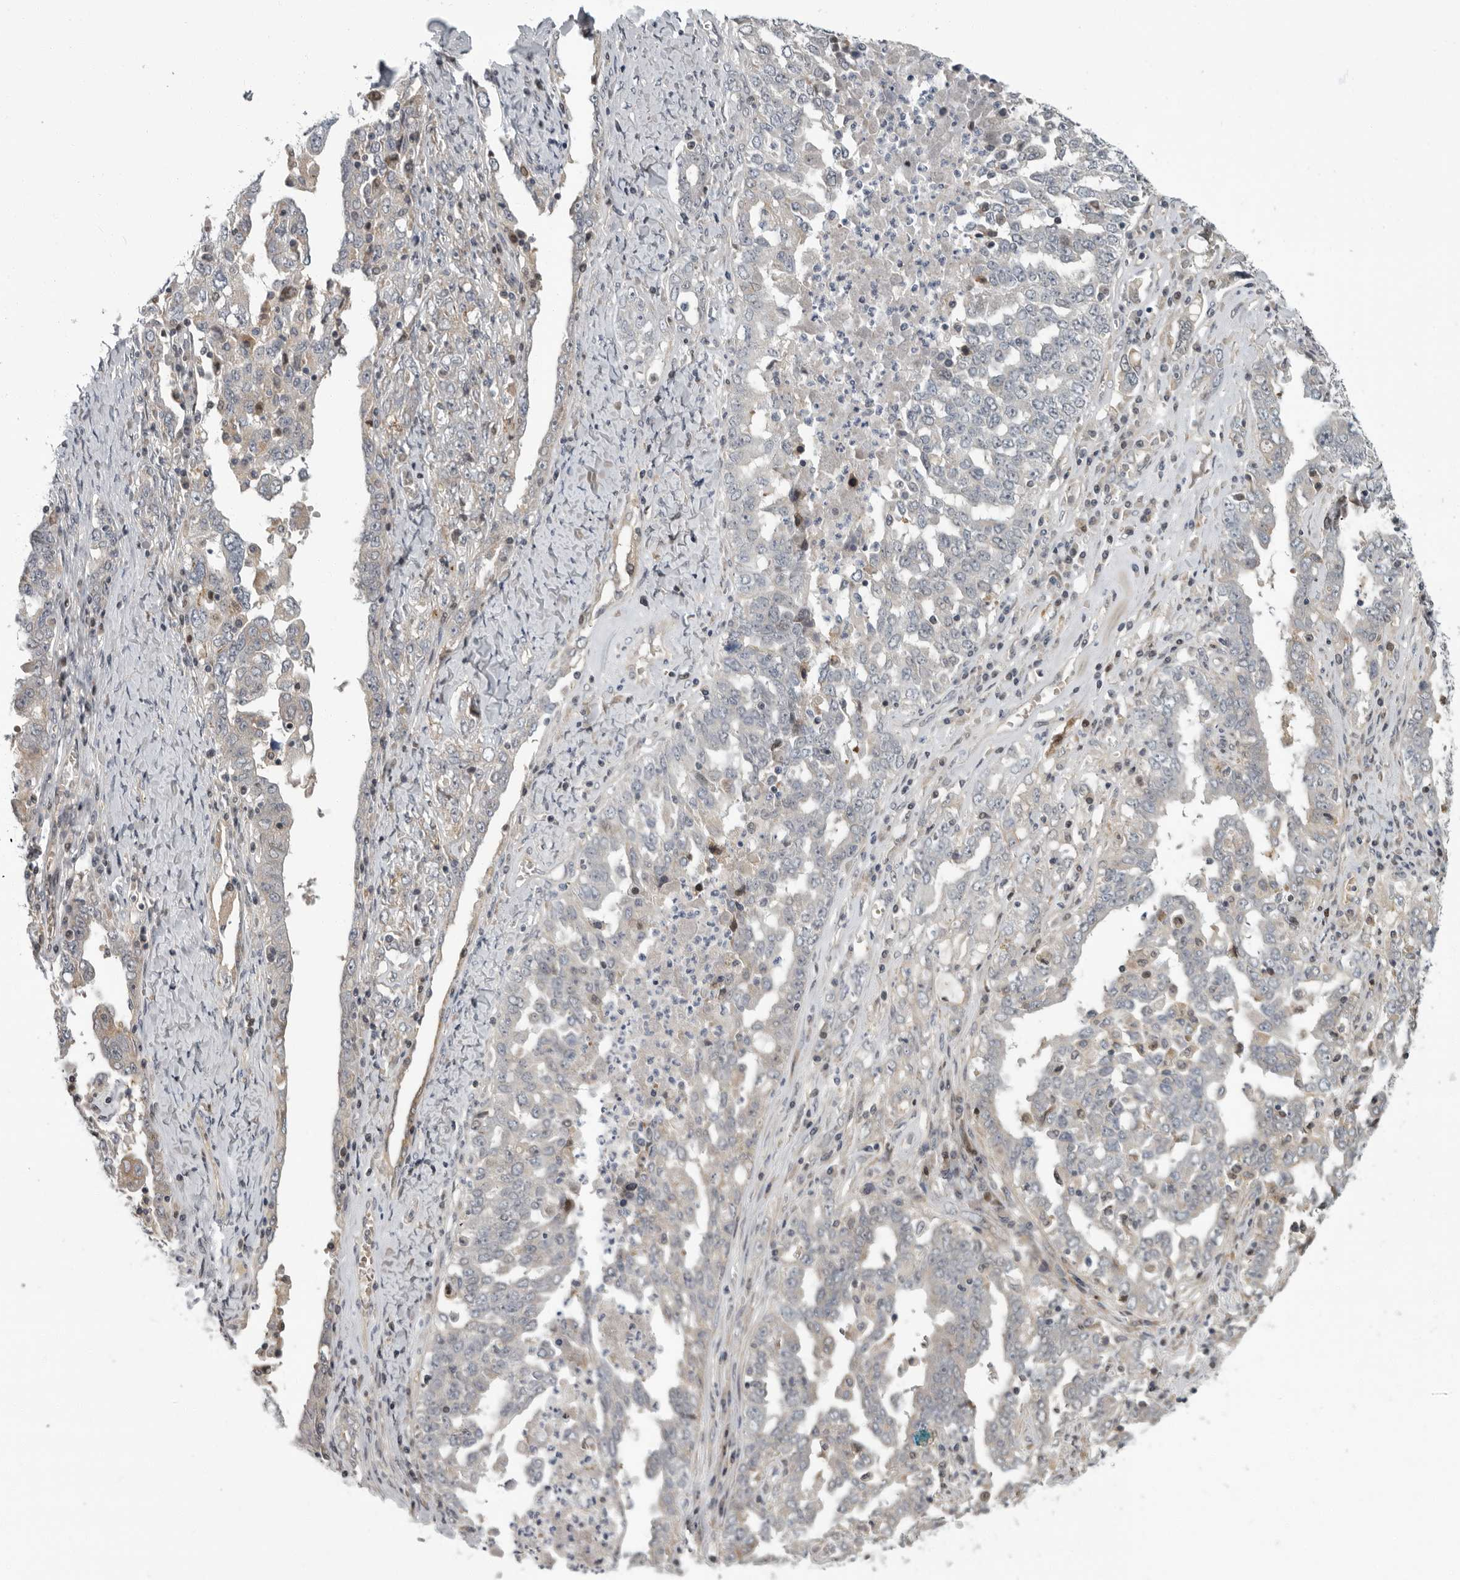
{"staining": {"intensity": "negative", "quantity": "none", "location": "none"}, "tissue": "ovarian cancer", "cell_type": "Tumor cells", "image_type": "cancer", "snomed": [{"axis": "morphology", "description": "Carcinoma, endometroid"}, {"axis": "topography", "description": "Ovary"}], "caption": "Human ovarian cancer stained for a protein using immunohistochemistry (IHC) exhibits no staining in tumor cells.", "gene": "PDE7A", "patient": {"sex": "female", "age": 62}}